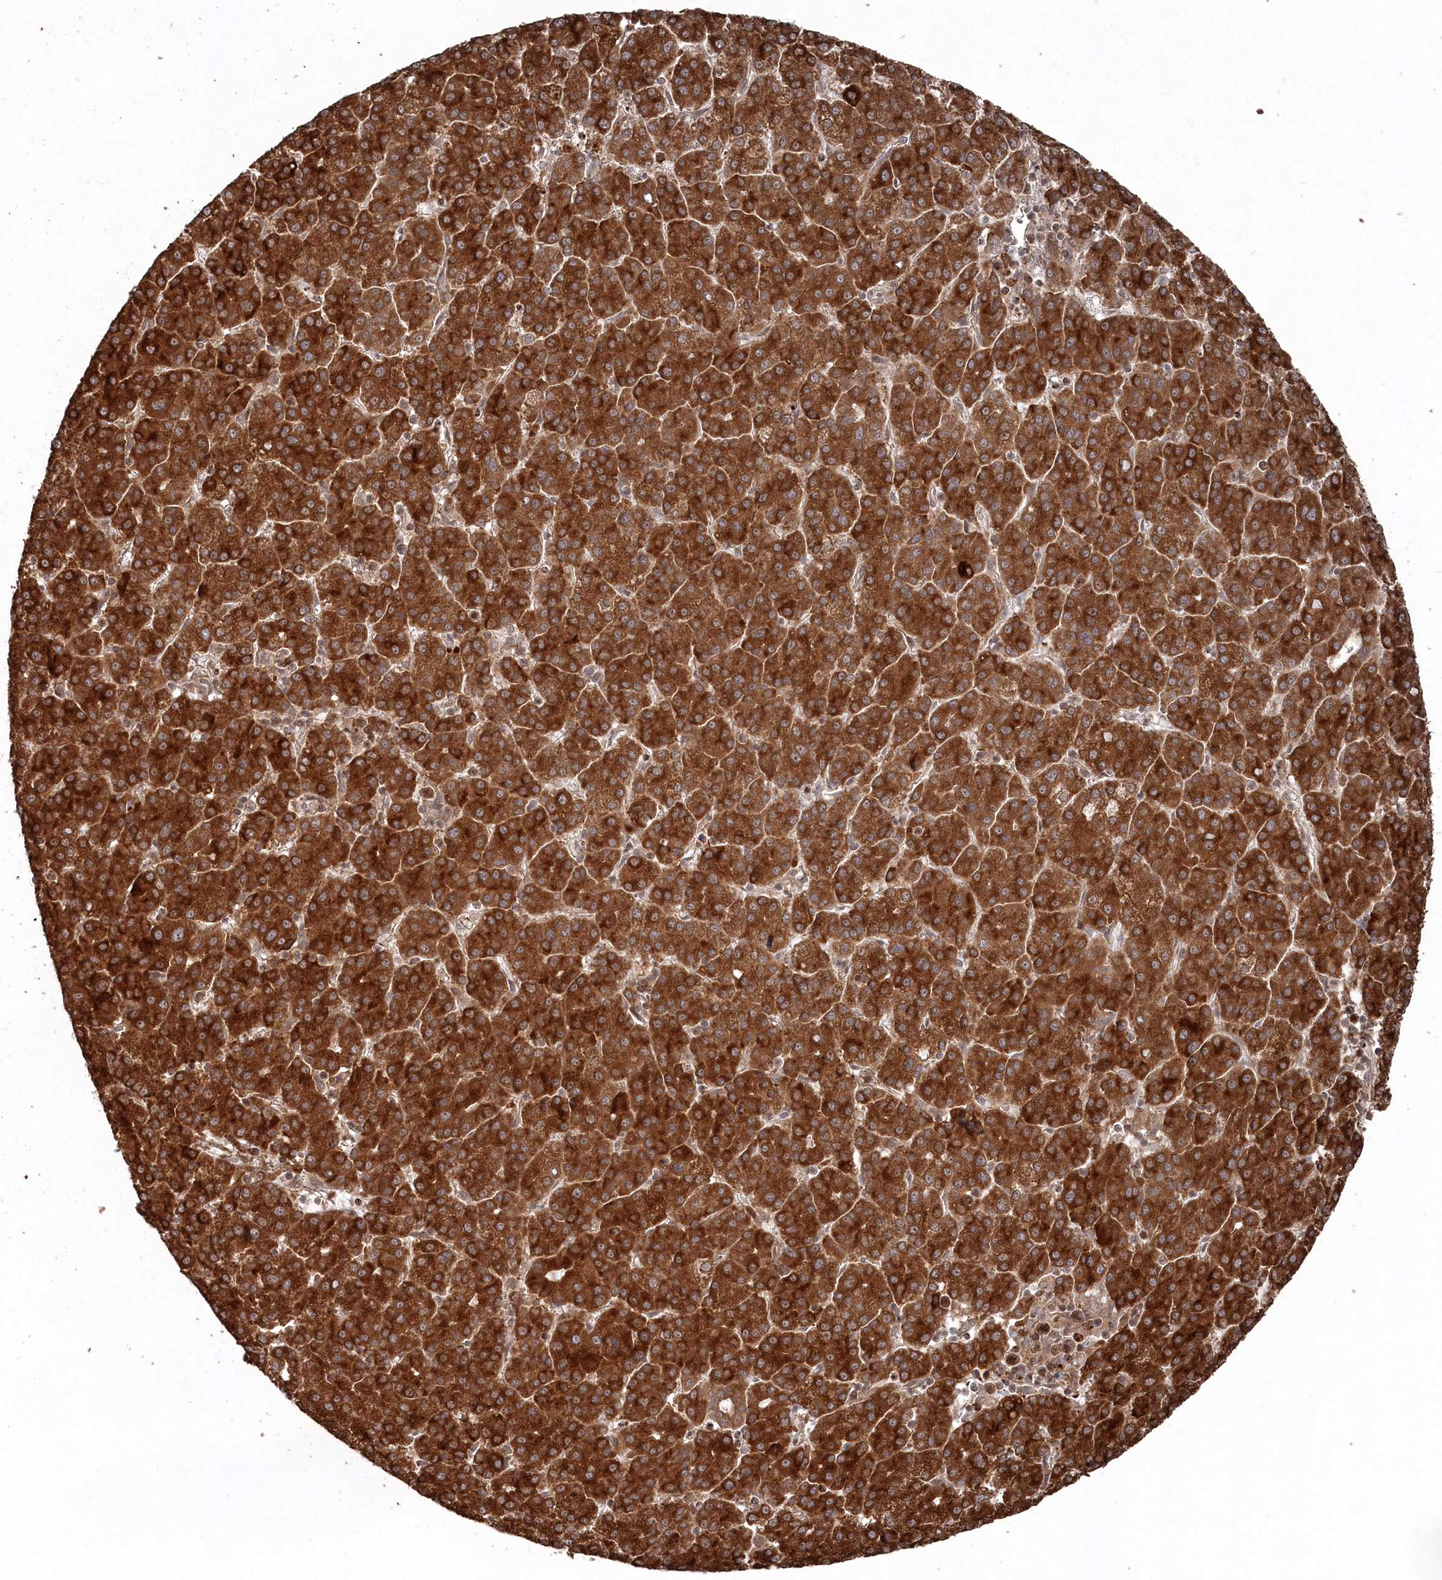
{"staining": {"intensity": "strong", "quantity": ">75%", "location": "cytoplasmic/membranous"}, "tissue": "liver cancer", "cell_type": "Tumor cells", "image_type": "cancer", "snomed": [{"axis": "morphology", "description": "Carcinoma, Hepatocellular, NOS"}, {"axis": "topography", "description": "Liver"}], "caption": "A high-resolution histopathology image shows IHC staining of liver cancer, which reveals strong cytoplasmic/membranous staining in approximately >75% of tumor cells.", "gene": "POLR3A", "patient": {"sex": "female", "age": 58}}